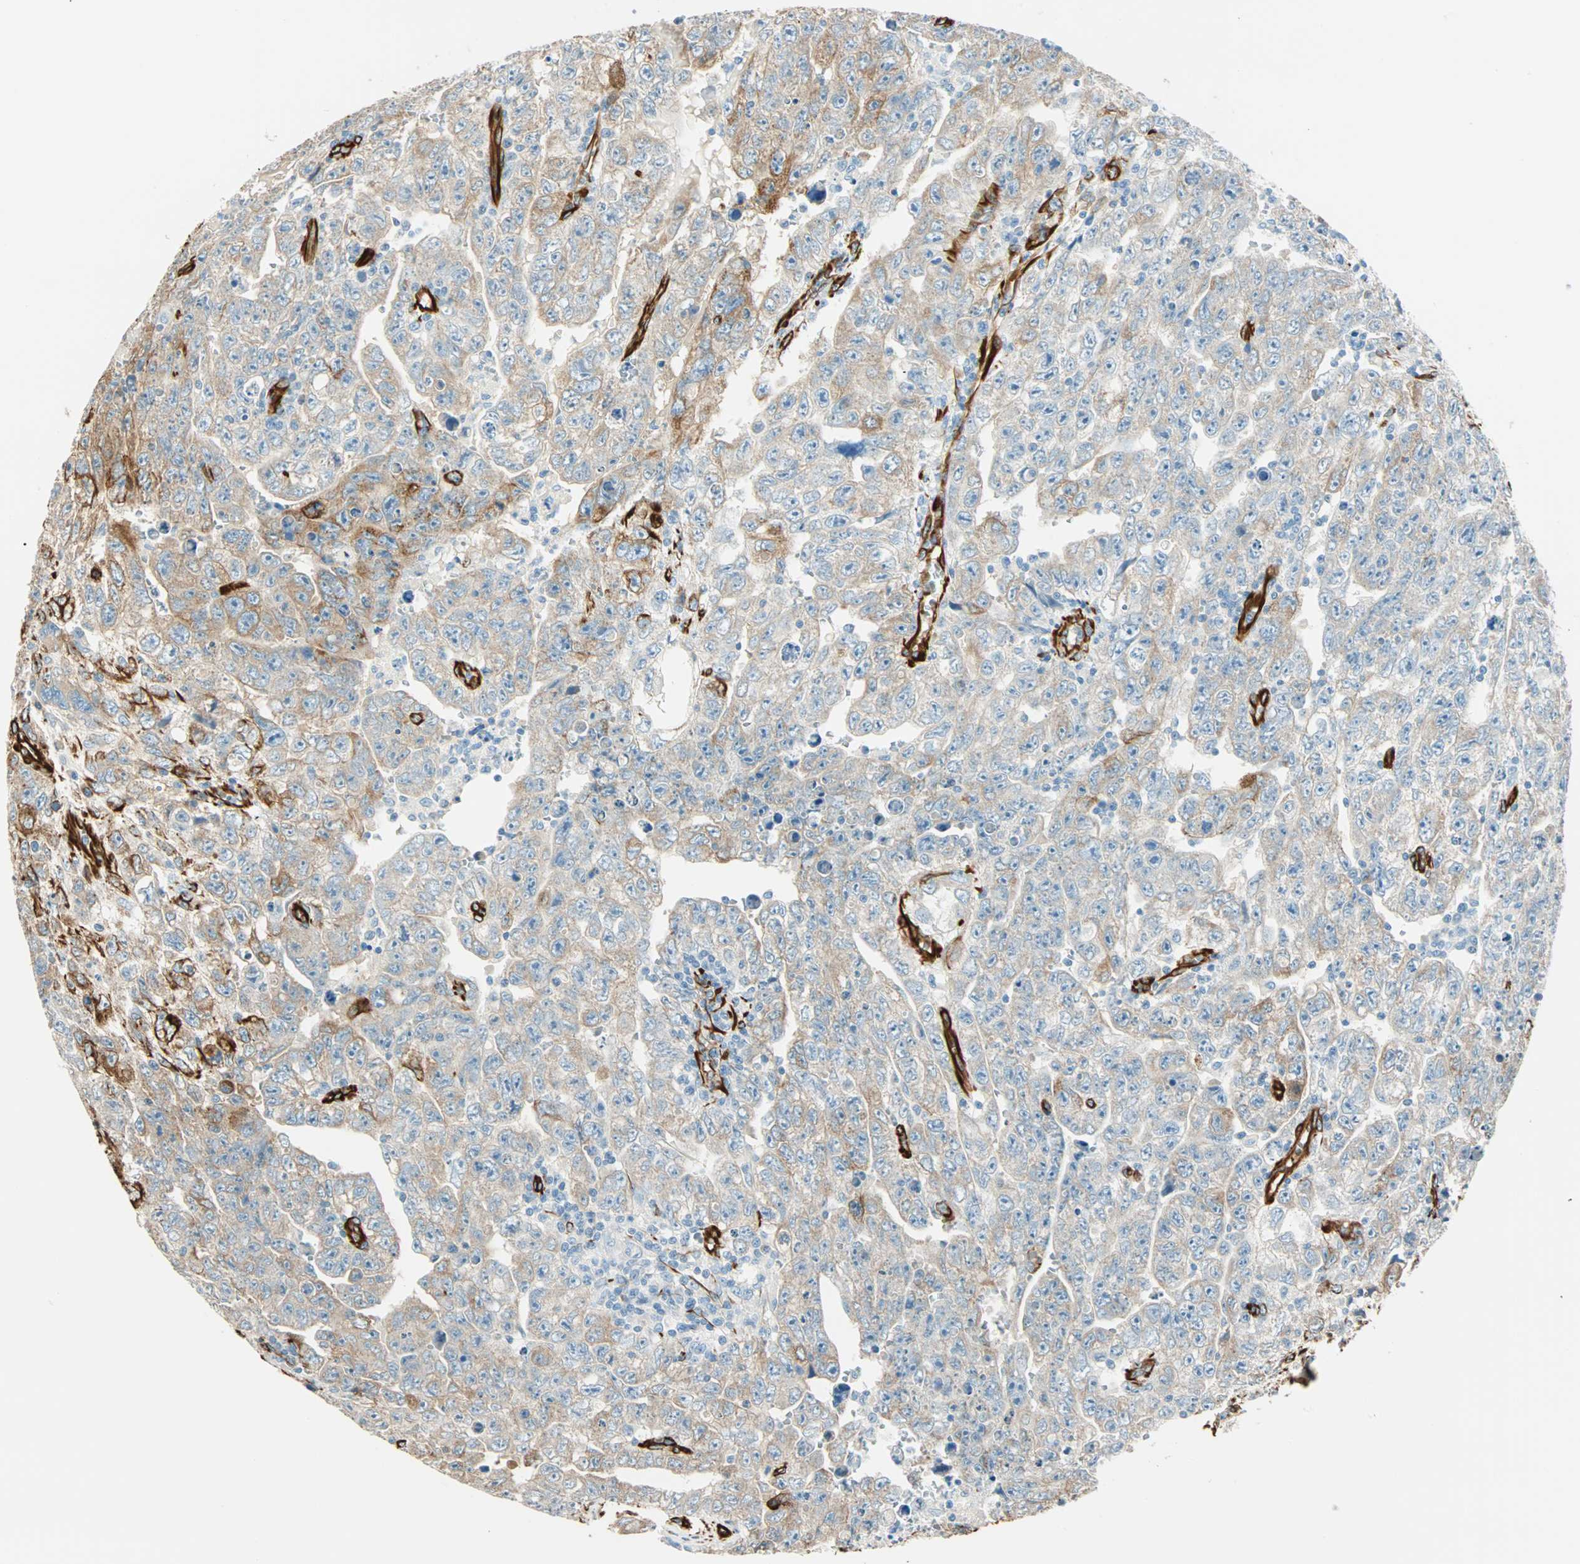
{"staining": {"intensity": "moderate", "quantity": "25%-75%", "location": "cytoplasmic/membranous"}, "tissue": "testis cancer", "cell_type": "Tumor cells", "image_type": "cancer", "snomed": [{"axis": "morphology", "description": "Carcinoma, Embryonal, NOS"}, {"axis": "topography", "description": "Testis"}], "caption": "Protein analysis of embryonal carcinoma (testis) tissue exhibits moderate cytoplasmic/membranous expression in about 25%-75% of tumor cells. (DAB (3,3'-diaminobenzidine) = brown stain, brightfield microscopy at high magnification).", "gene": "NES", "patient": {"sex": "male", "age": 28}}